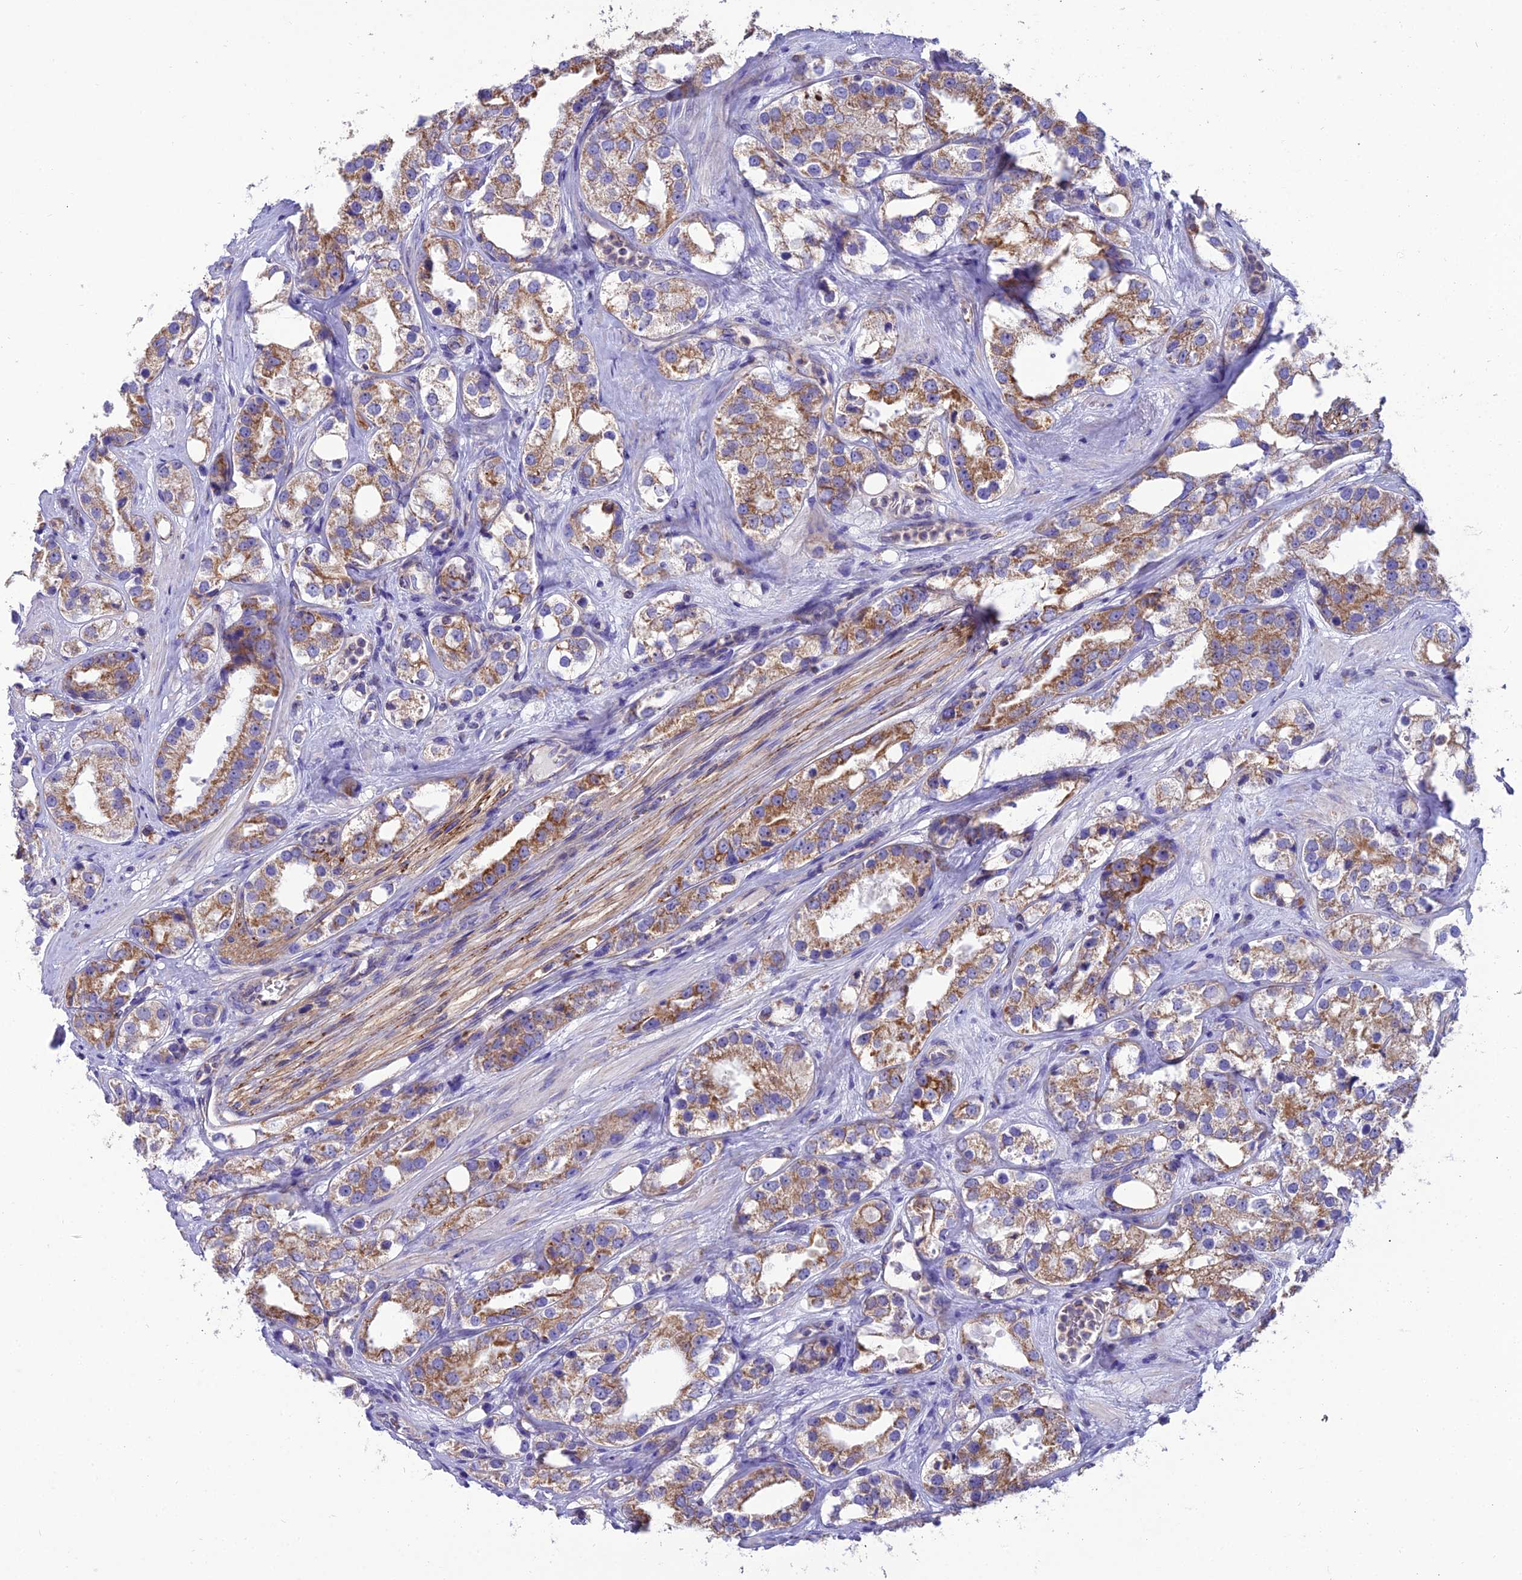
{"staining": {"intensity": "moderate", "quantity": ">75%", "location": "cytoplasmic/membranous"}, "tissue": "prostate cancer", "cell_type": "Tumor cells", "image_type": "cancer", "snomed": [{"axis": "morphology", "description": "Adenocarcinoma, NOS"}, {"axis": "topography", "description": "Prostate"}], "caption": "Prostate cancer (adenocarcinoma) was stained to show a protein in brown. There is medium levels of moderate cytoplasmic/membranous expression in about >75% of tumor cells.", "gene": "GPD1", "patient": {"sex": "male", "age": 79}}